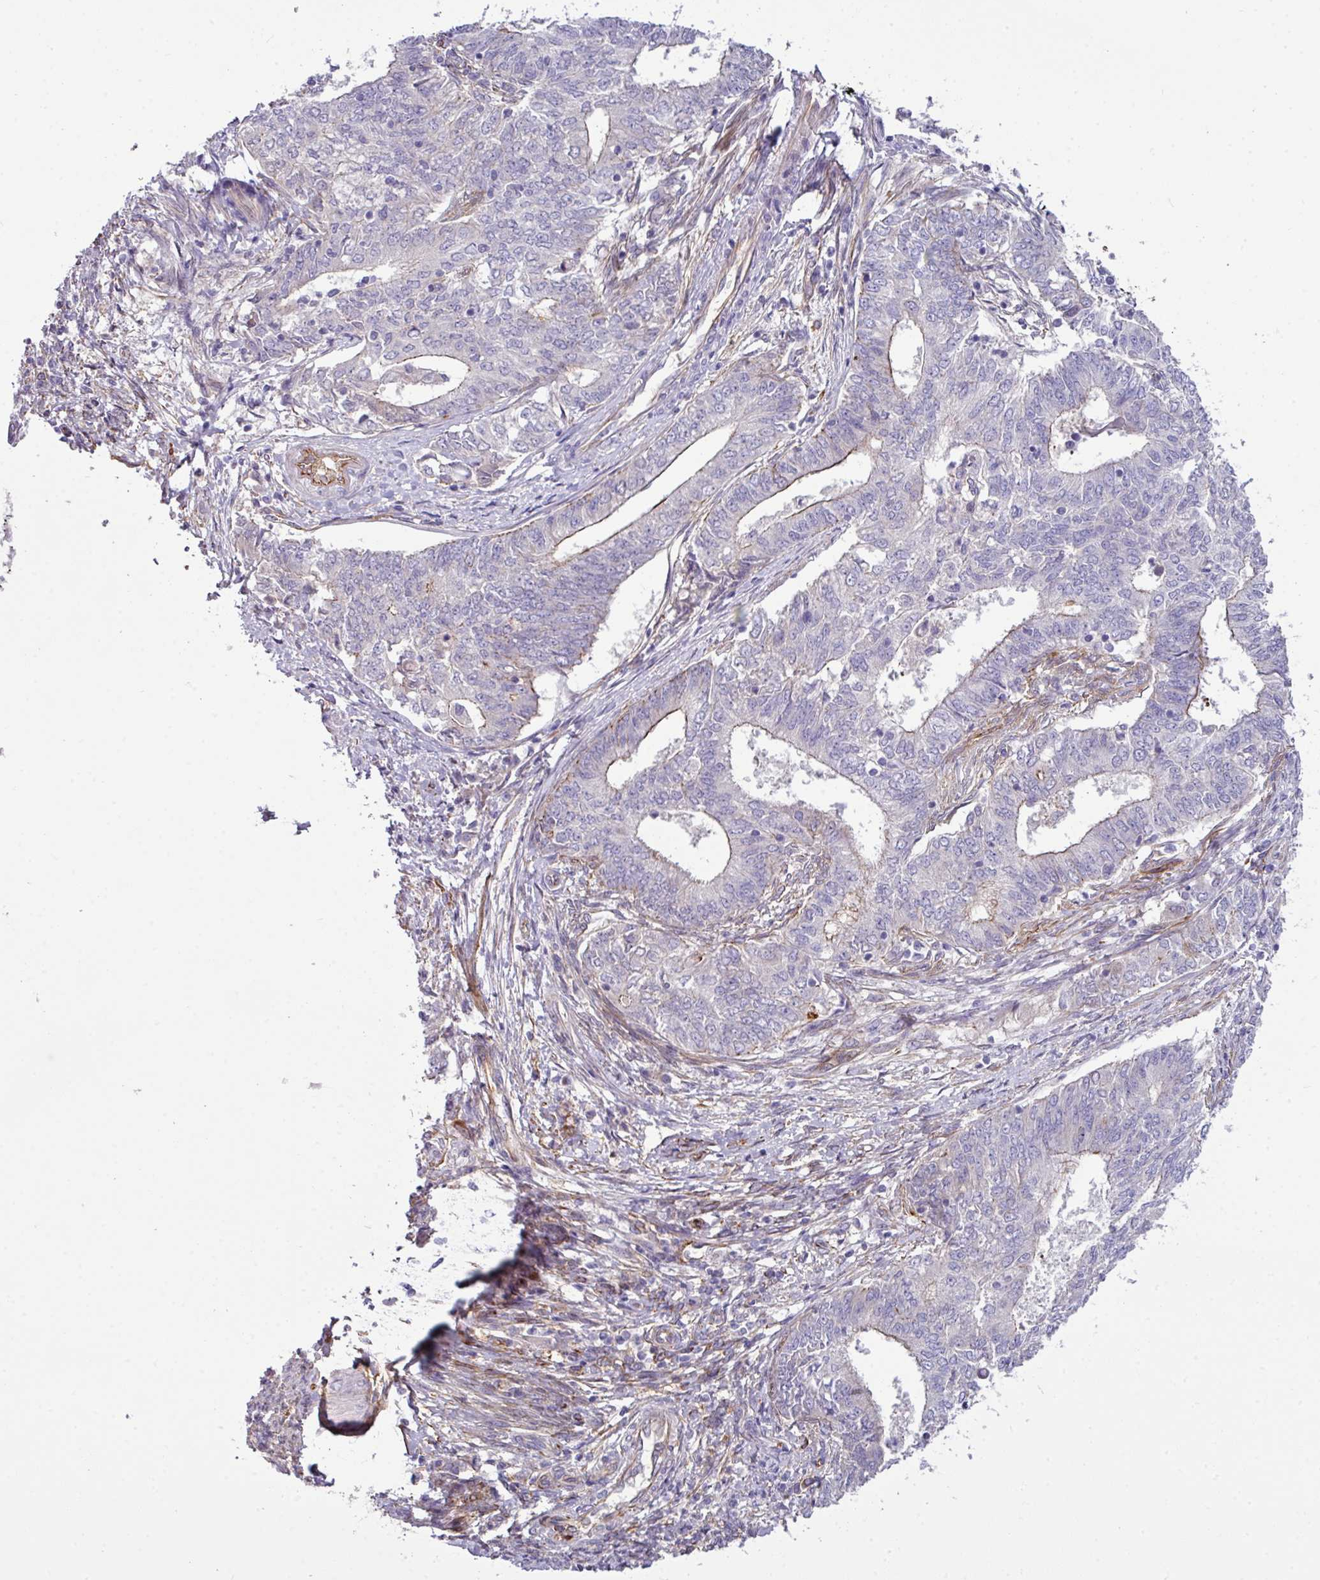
{"staining": {"intensity": "weak", "quantity": "<25%", "location": "cytoplasmic/membranous"}, "tissue": "endometrial cancer", "cell_type": "Tumor cells", "image_type": "cancer", "snomed": [{"axis": "morphology", "description": "Adenocarcinoma, NOS"}, {"axis": "topography", "description": "Endometrium"}], "caption": "Human adenocarcinoma (endometrial) stained for a protein using IHC shows no positivity in tumor cells.", "gene": "PARD6A", "patient": {"sex": "female", "age": 62}}